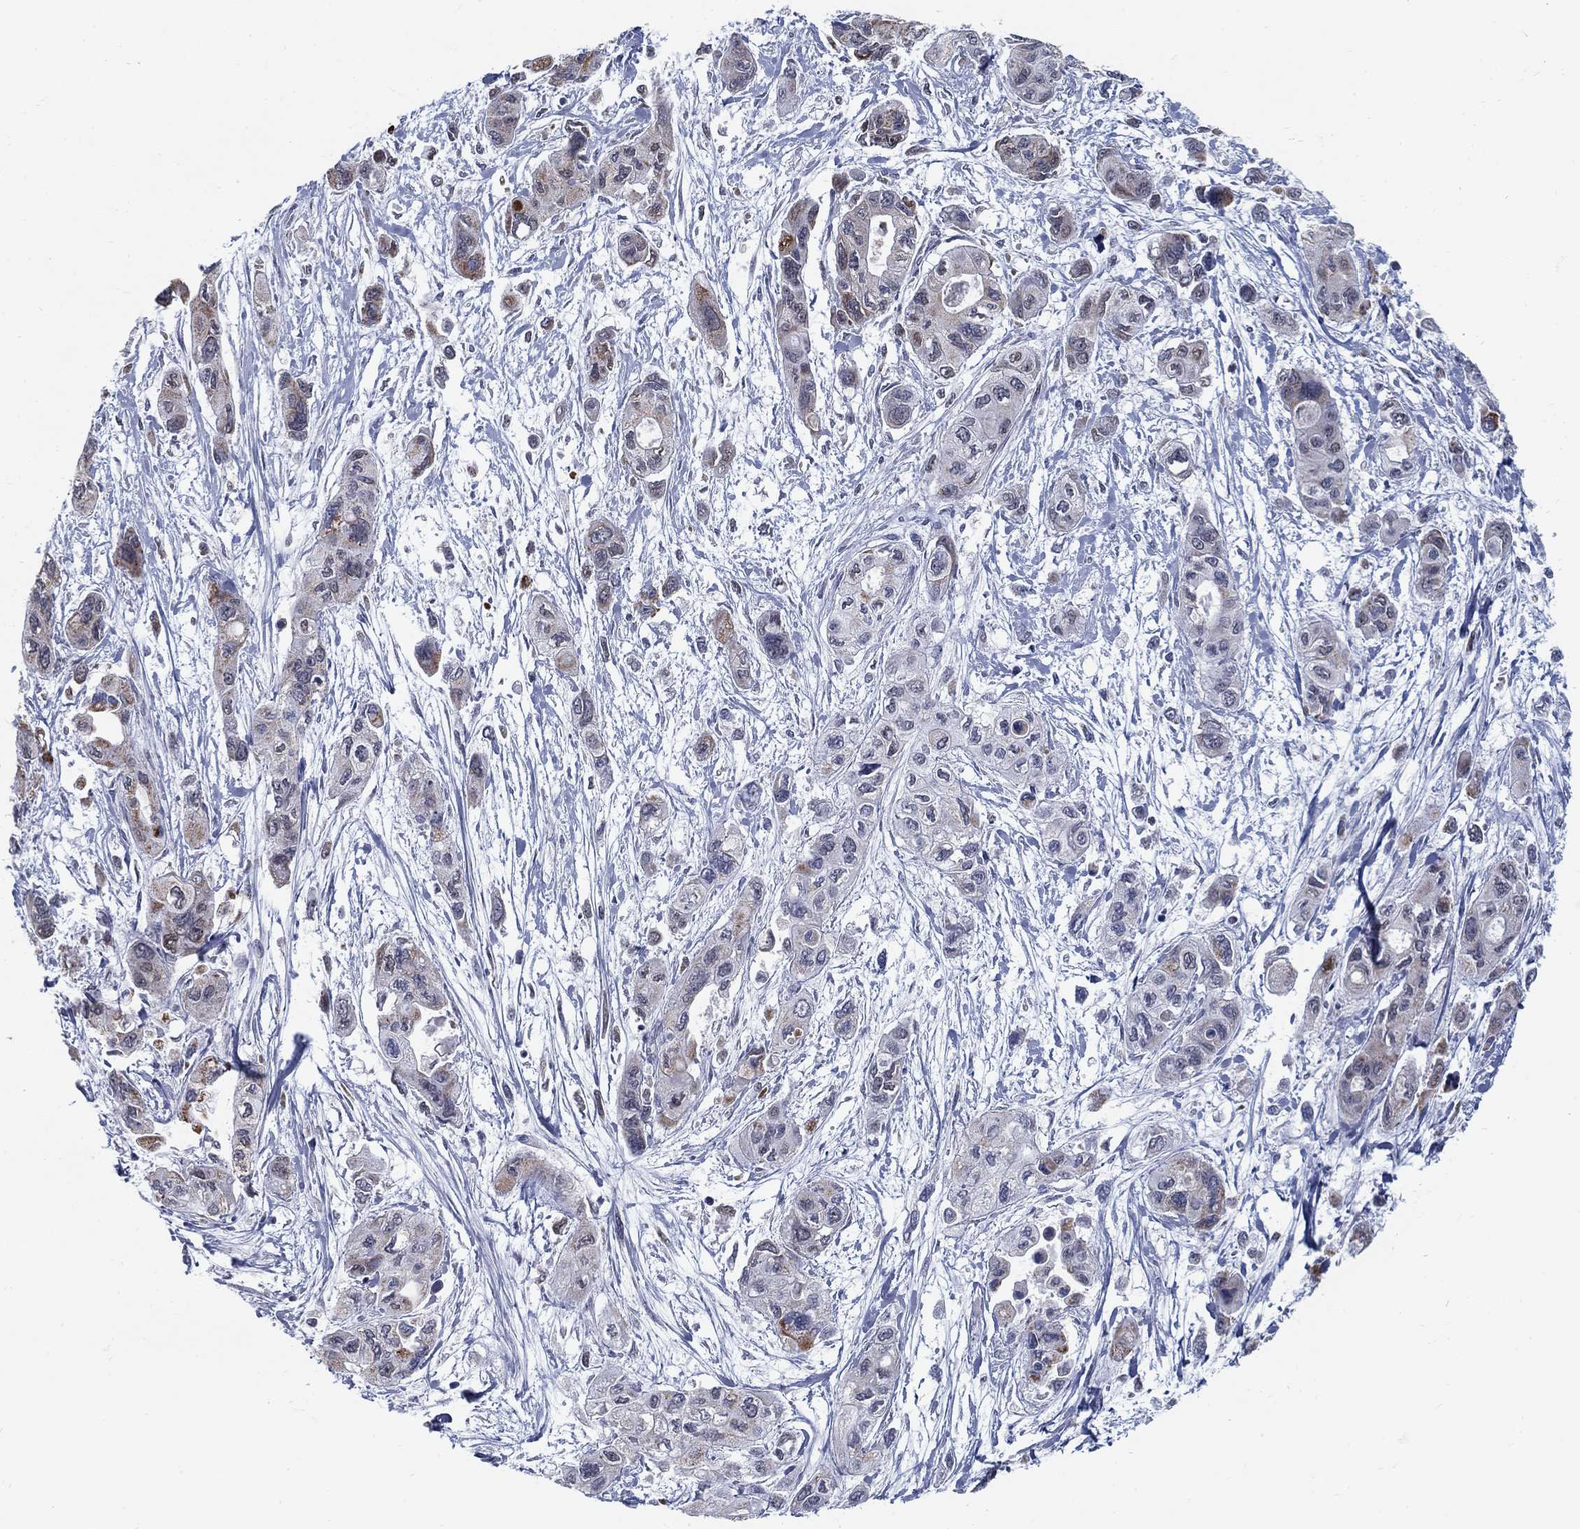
{"staining": {"intensity": "negative", "quantity": "none", "location": "none"}, "tissue": "pancreatic cancer", "cell_type": "Tumor cells", "image_type": "cancer", "snomed": [{"axis": "morphology", "description": "Adenocarcinoma, NOS"}, {"axis": "topography", "description": "Pancreas"}], "caption": "Immunohistochemistry of human pancreatic cancer (adenocarcinoma) demonstrates no staining in tumor cells. (DAB (3,3'-diaminobenzidine) IHC, high magnification).", "gene": "GCFC2", "patient": {"sex": "female", "age": 47}}